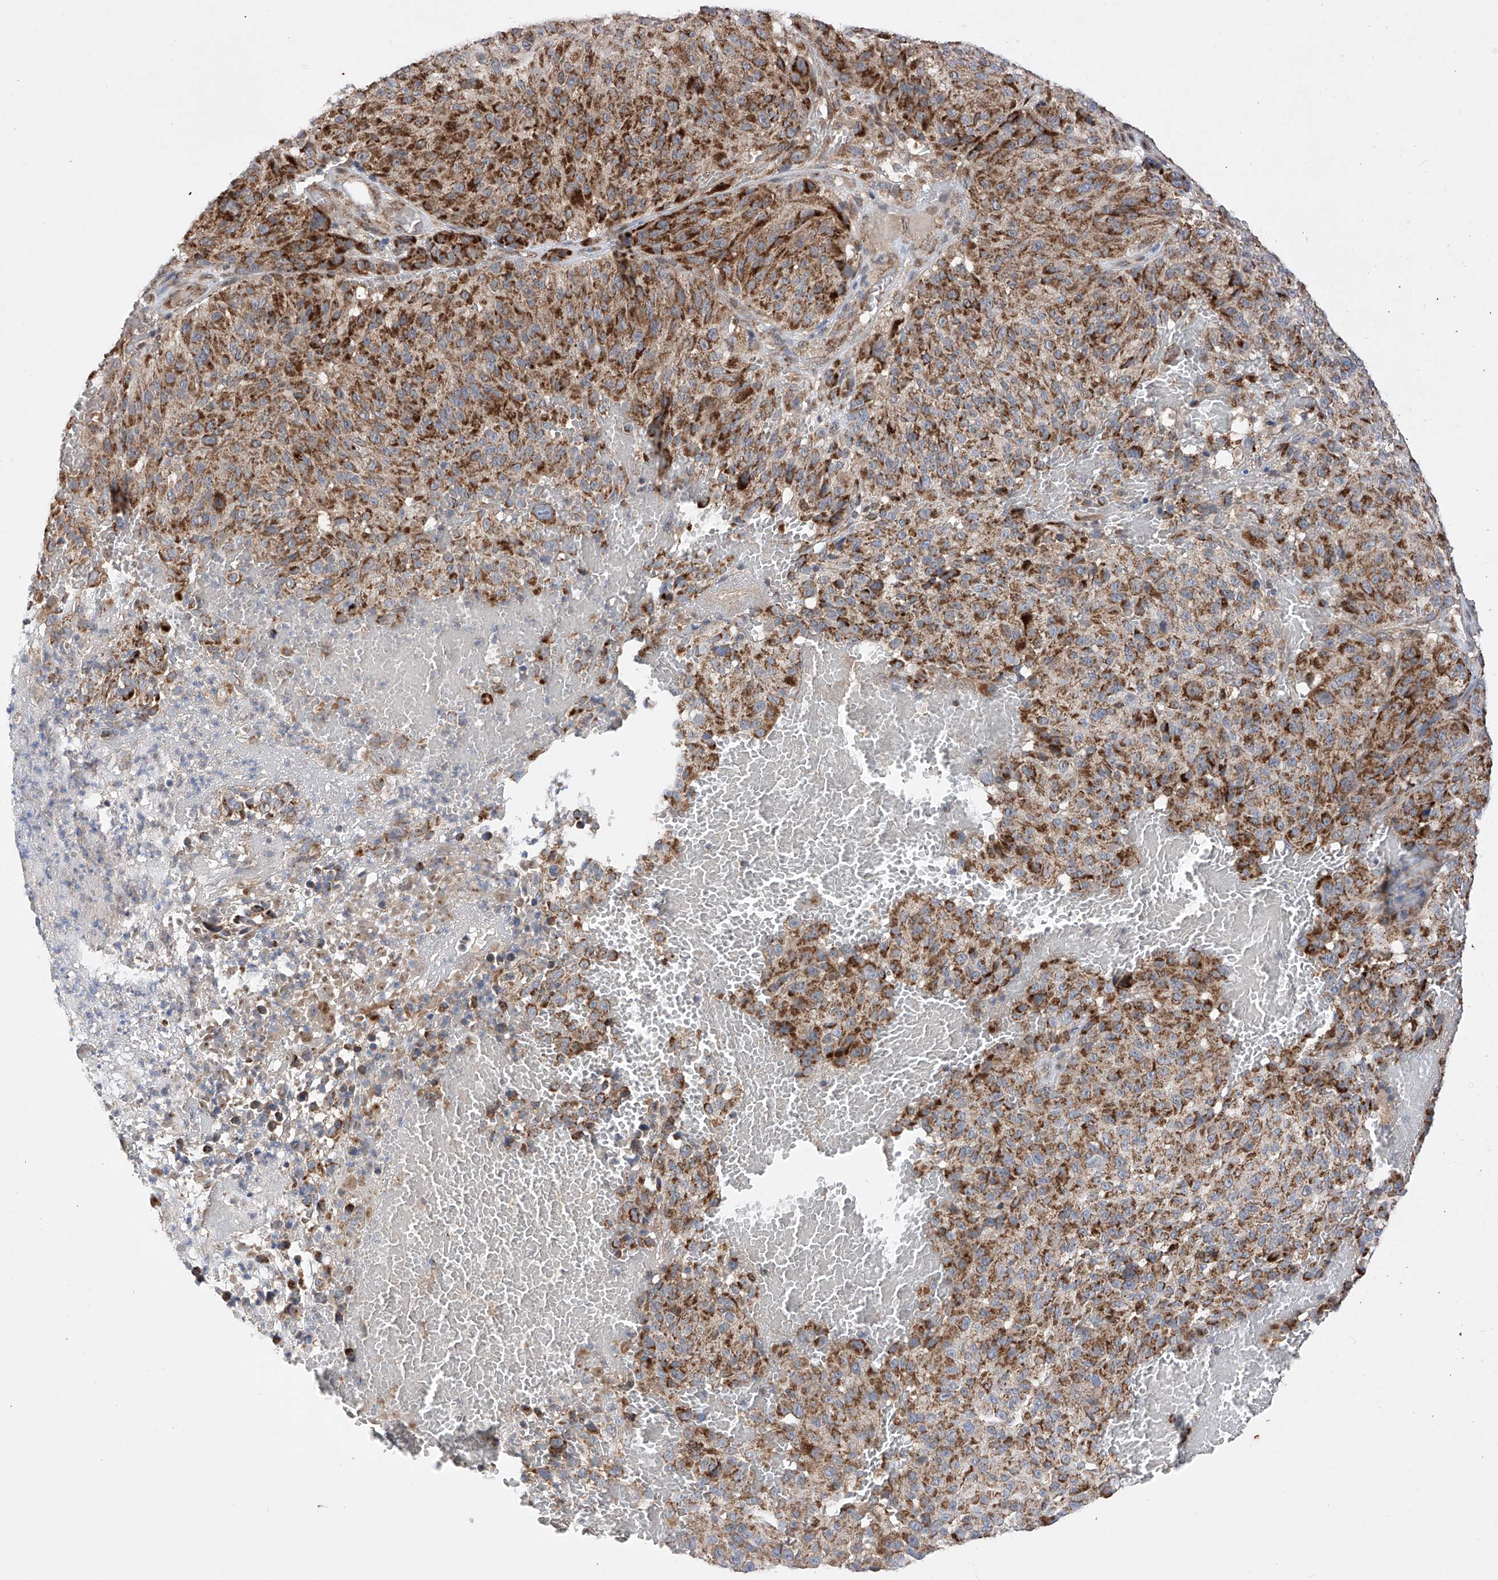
{"staining": {"intensity": "strong", "quantity": ">75%", "location": "cytoplasmic/membranous"}, "tissue": "melanoma", "cell_type": "Tumor cells", "image_type": "cancer", "snomed": [{"axis": "morphology", "description": "Malignant melanoma, NOS"}, {"axis": "topography", "description": "Skin"}], "caption": "The photomicrograph displays staining of malignant melanoma, revealing strong cytoplasmic/membranous protein expression (brown color) within tumor cells.", "gene": "SDHAF4", "patient": {"sex": "male", "age": 83}}